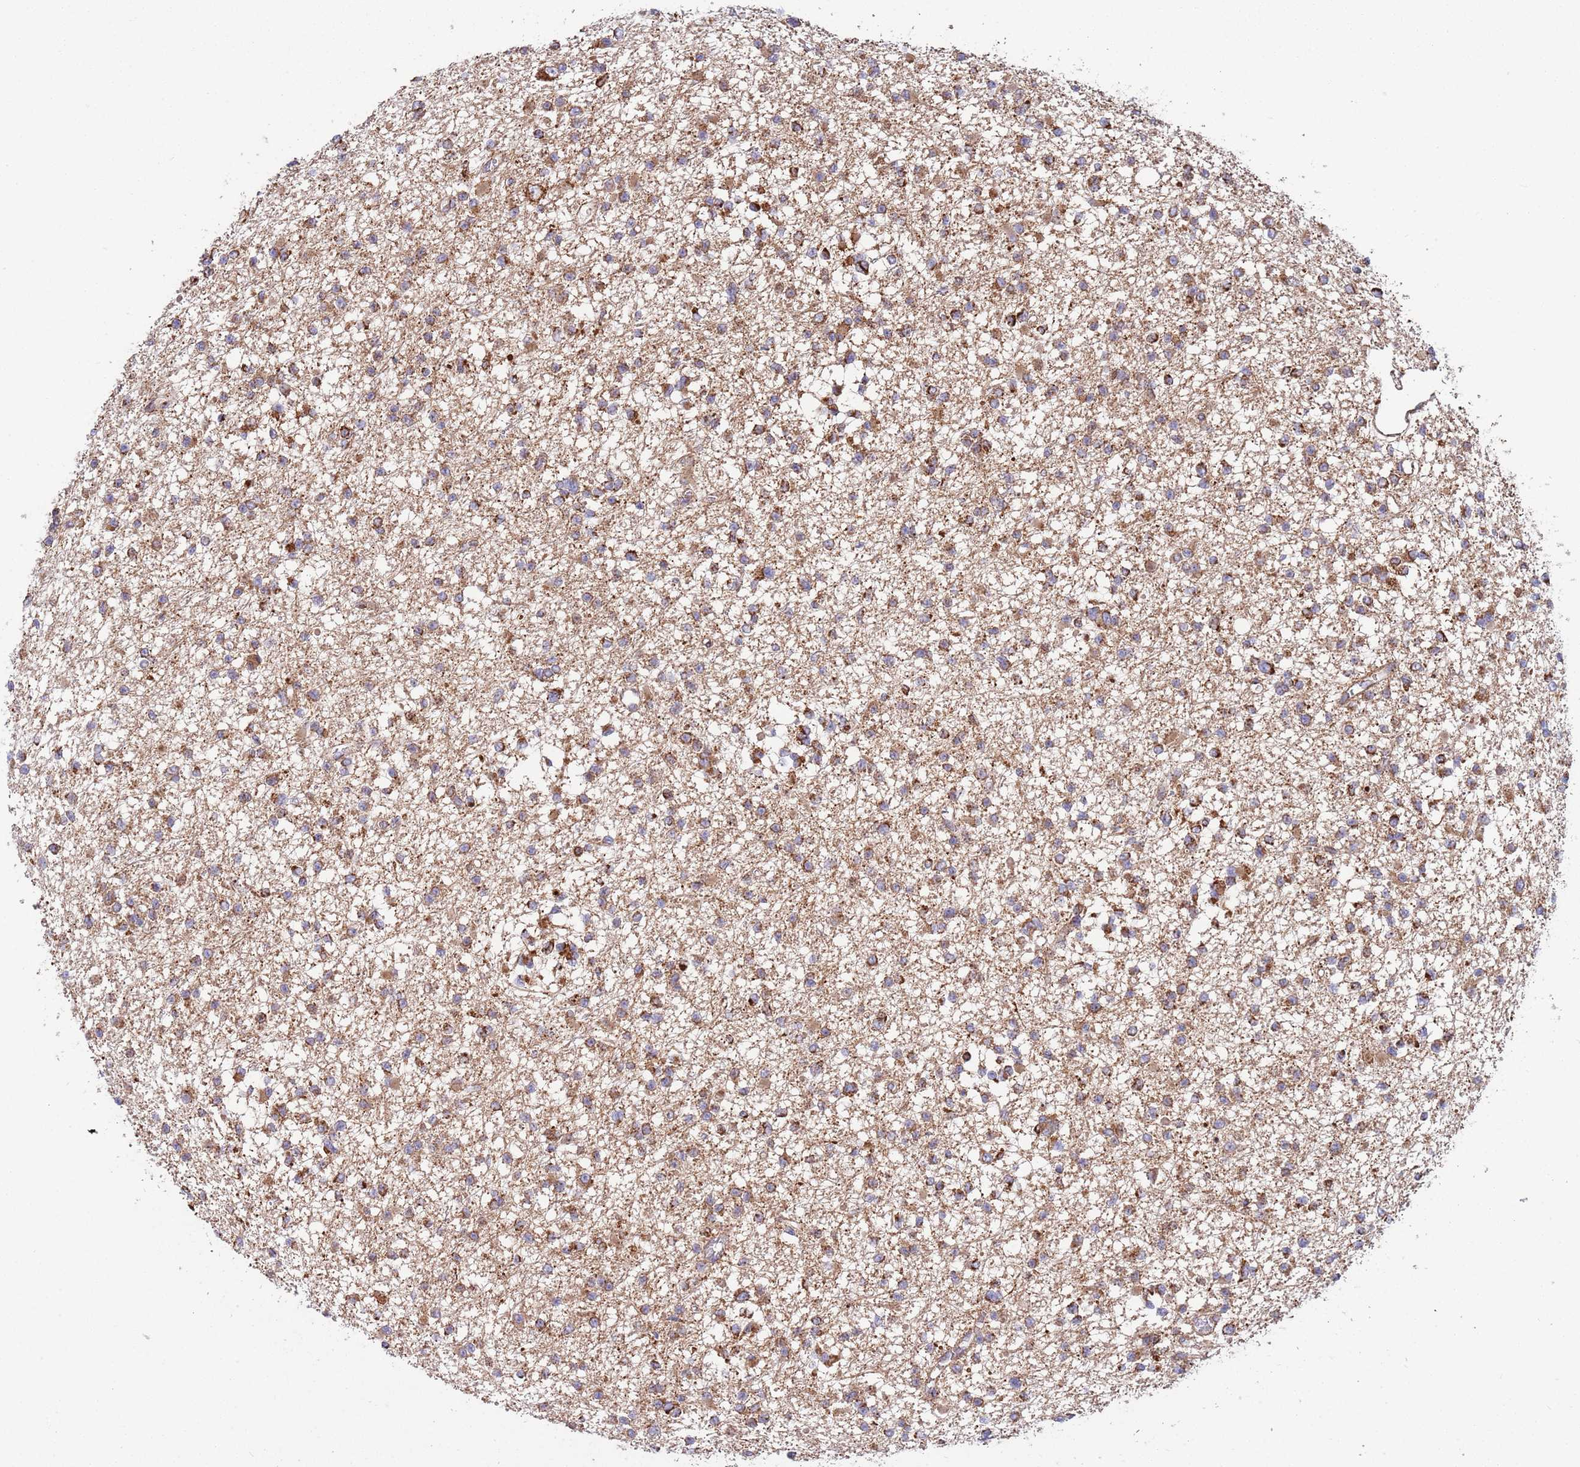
{"staining": {"intensity": "strong", "quantity": "25%-75%", "location": "cytoplasmic/membranous"}, "tissue": "glioma", "cell_type": "Tumor cells", "image_type": "cancer", "snomed": [{"axis": "morphology", "description": "Glioma, malignant, Low grade"}, {"axis": "topography", "description": "Brain"}], "caption": "Protein expression analysis of human malignant glioma (low-grade) reveals strong cytoplasmic/membranous staining in approximately 25%-75% of tumor cells.", "gene": "ATP5PD", "patient": {"sex": "female", "age": 22}}